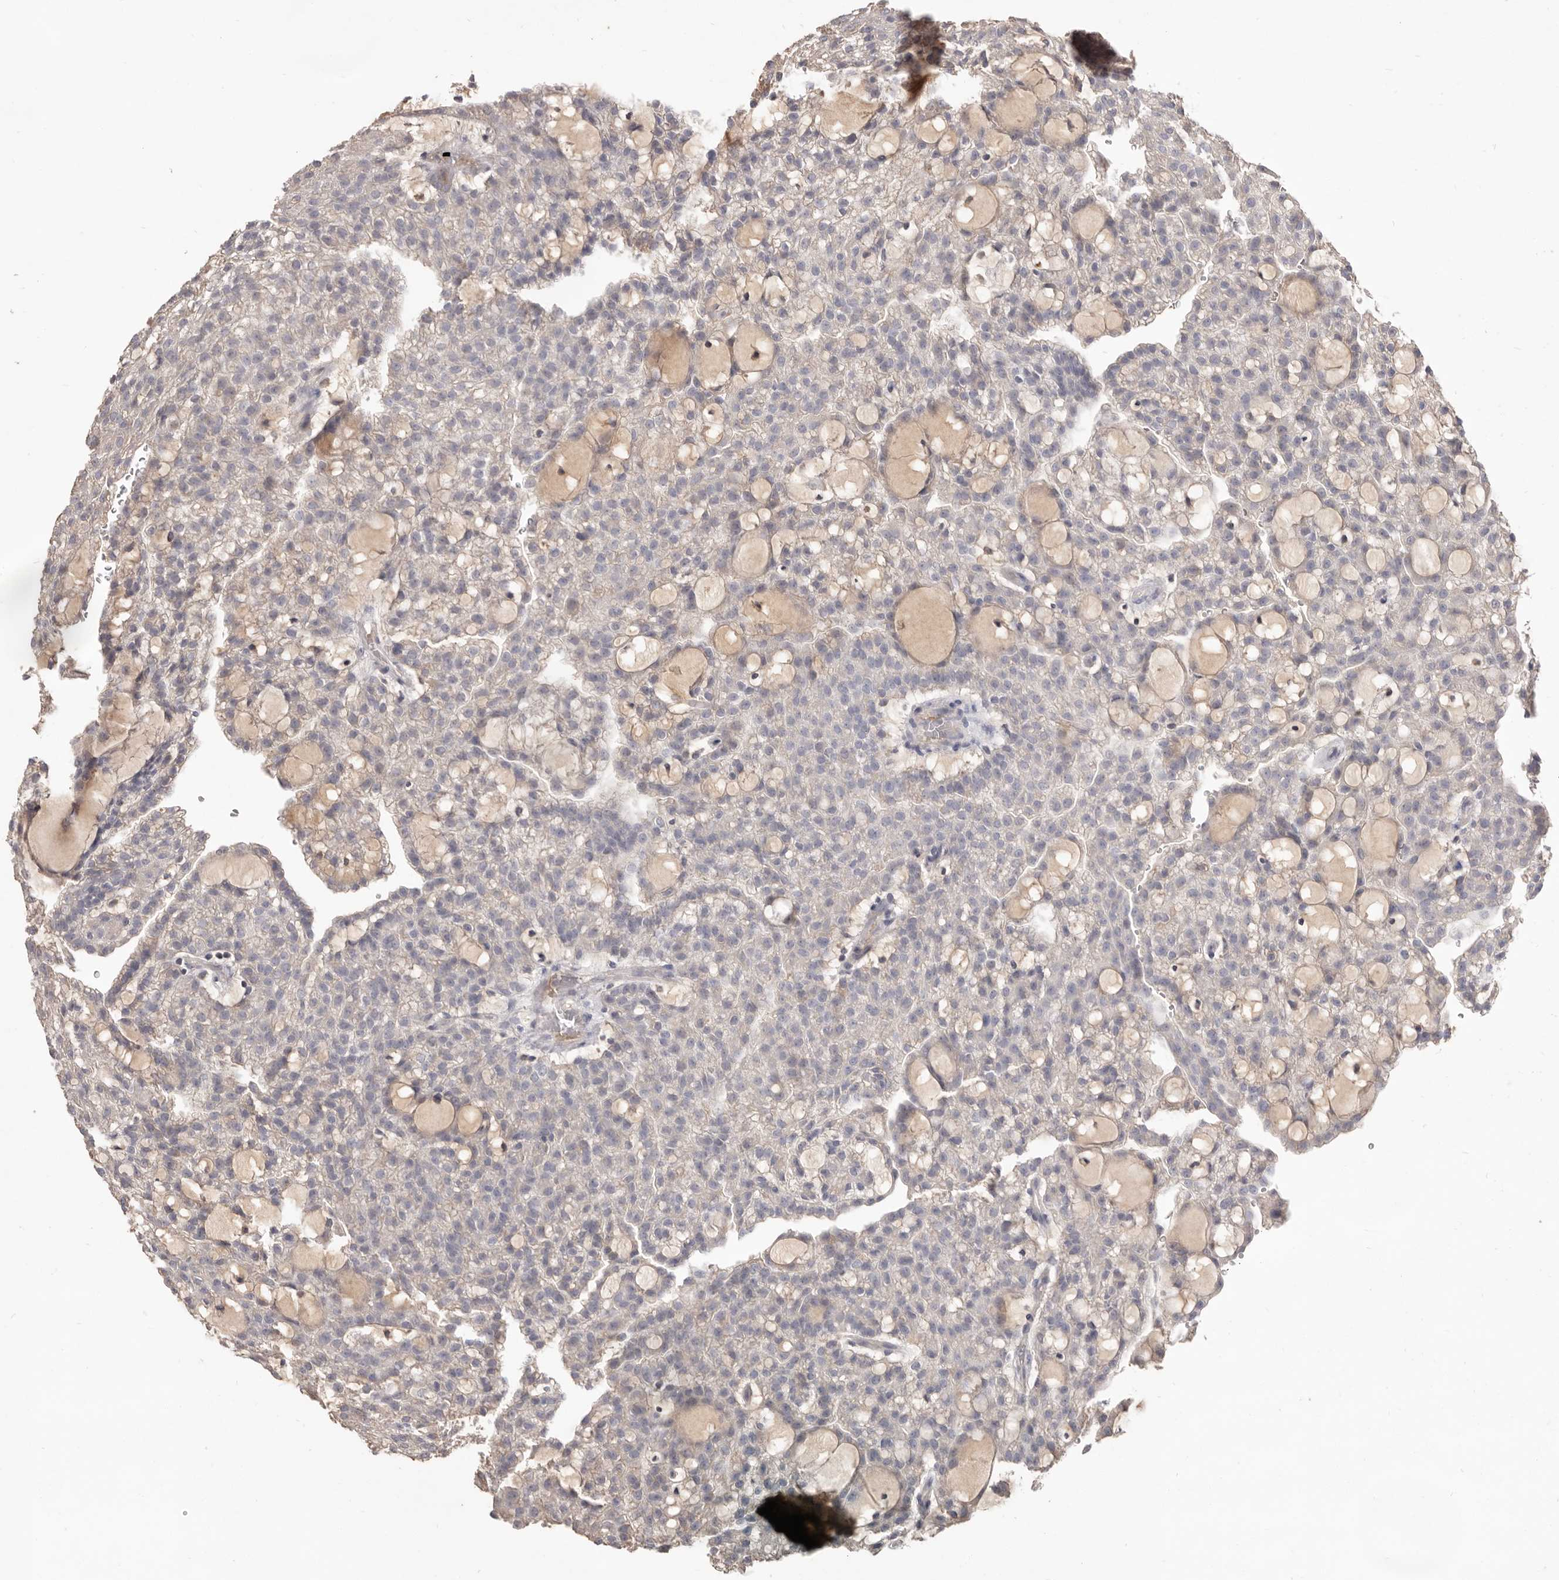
{"staining": {"intensity": "negative", "quantity": "none", "location": "none"}, "tissue": "renal cancer", "cell_type": "Tumor cells", "image_type": "cancer", "snomed": [{"axis": "morphology", "description": "Adenocarcinoma, NOS"}, {"axis": "topography", "description": "Kidney"}], "caption": "An immunohistochemistry (IHC) photomicrograph of adenocarcinoma (renal) is shown. There is no staining in tumor cells of adenocarcinoma (renal). (DAB (3,3'-diaminobenzidine) IHC, high magnification).", "gene": "HCAR2", "patient": {"sex": "male", "age": 63}}